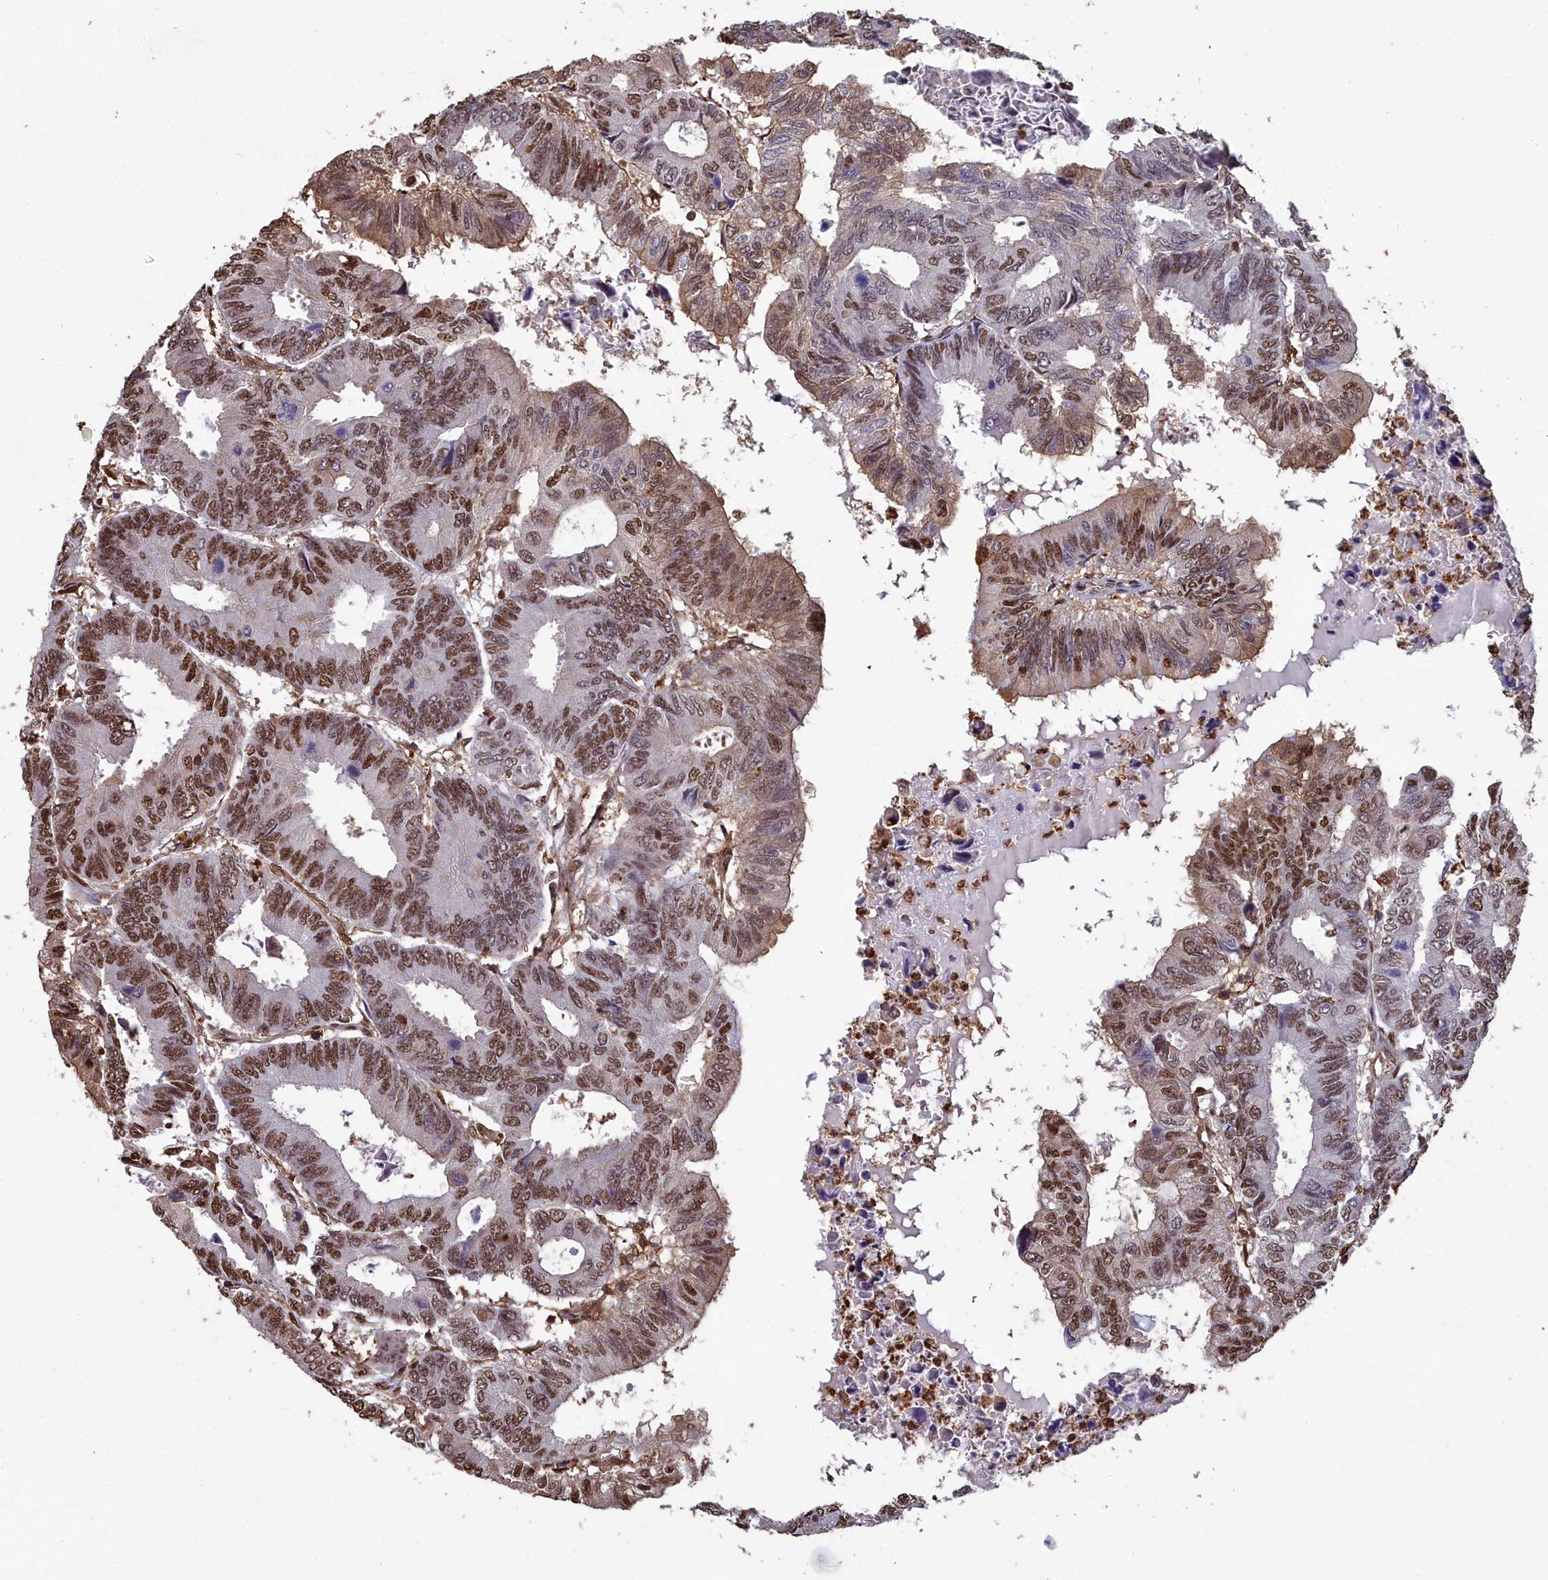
{"staining": {"intensity": "moderate", "quantity": ">75%", "location": "nuclear"}, "tissue": "colorectal cancer", "cell_type": "Tumor cells", "image_type": "cancer", "snomed": [{"axis": "morphology", "description": "Adenocarcinoma, NOS"}, {"axis": "topography", "description": "Colon"}], "caption": "This is a photomicrograph of IHC staining of adenocarcinoma (colorectal), which shows moderate expression in the nuclear of tumor cells.", "gene": "GAPDH", "patient": {"sex": "male", "age": 85}}